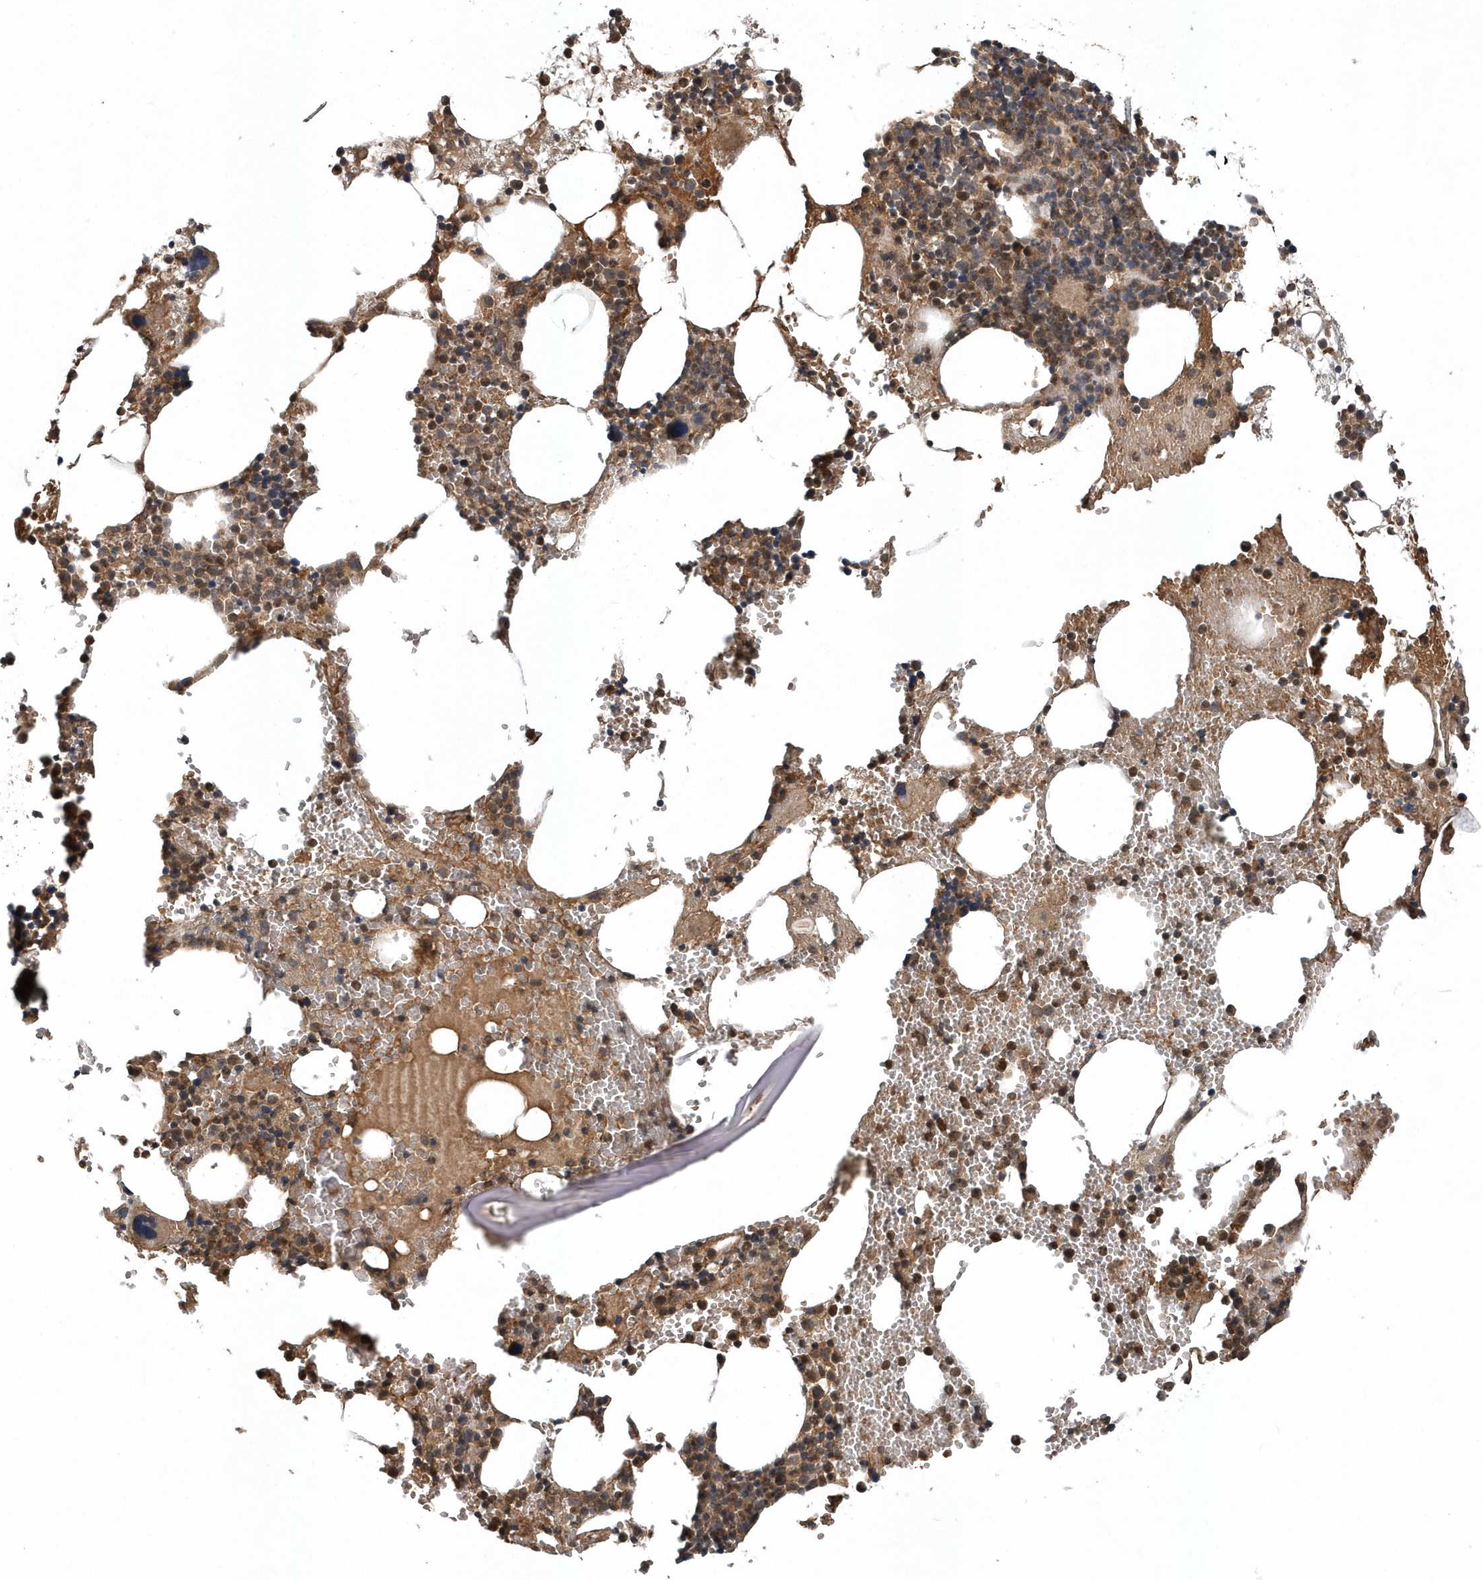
{"staining": {"intensity": "moderate", "quantity": ">75%", "location": "cytoplasmic/membranous"}, "tissue": "bone marrow", "cell_type": "Hematopoietic cells", "image_type": "normal", "snomed": [{"axis": "morphology", "description": "Normal tissue, NOS"}, {"axis": "topography", "description": "Bone marrow"}], "caption": "This is an image of IHC staining of normal bone marrow, which shows moderate expression in the cytoplasmic/membranous of hematopoietic cells.", "gene": "HMGCS1", "patient": {"sex": "female", "age": 52}}